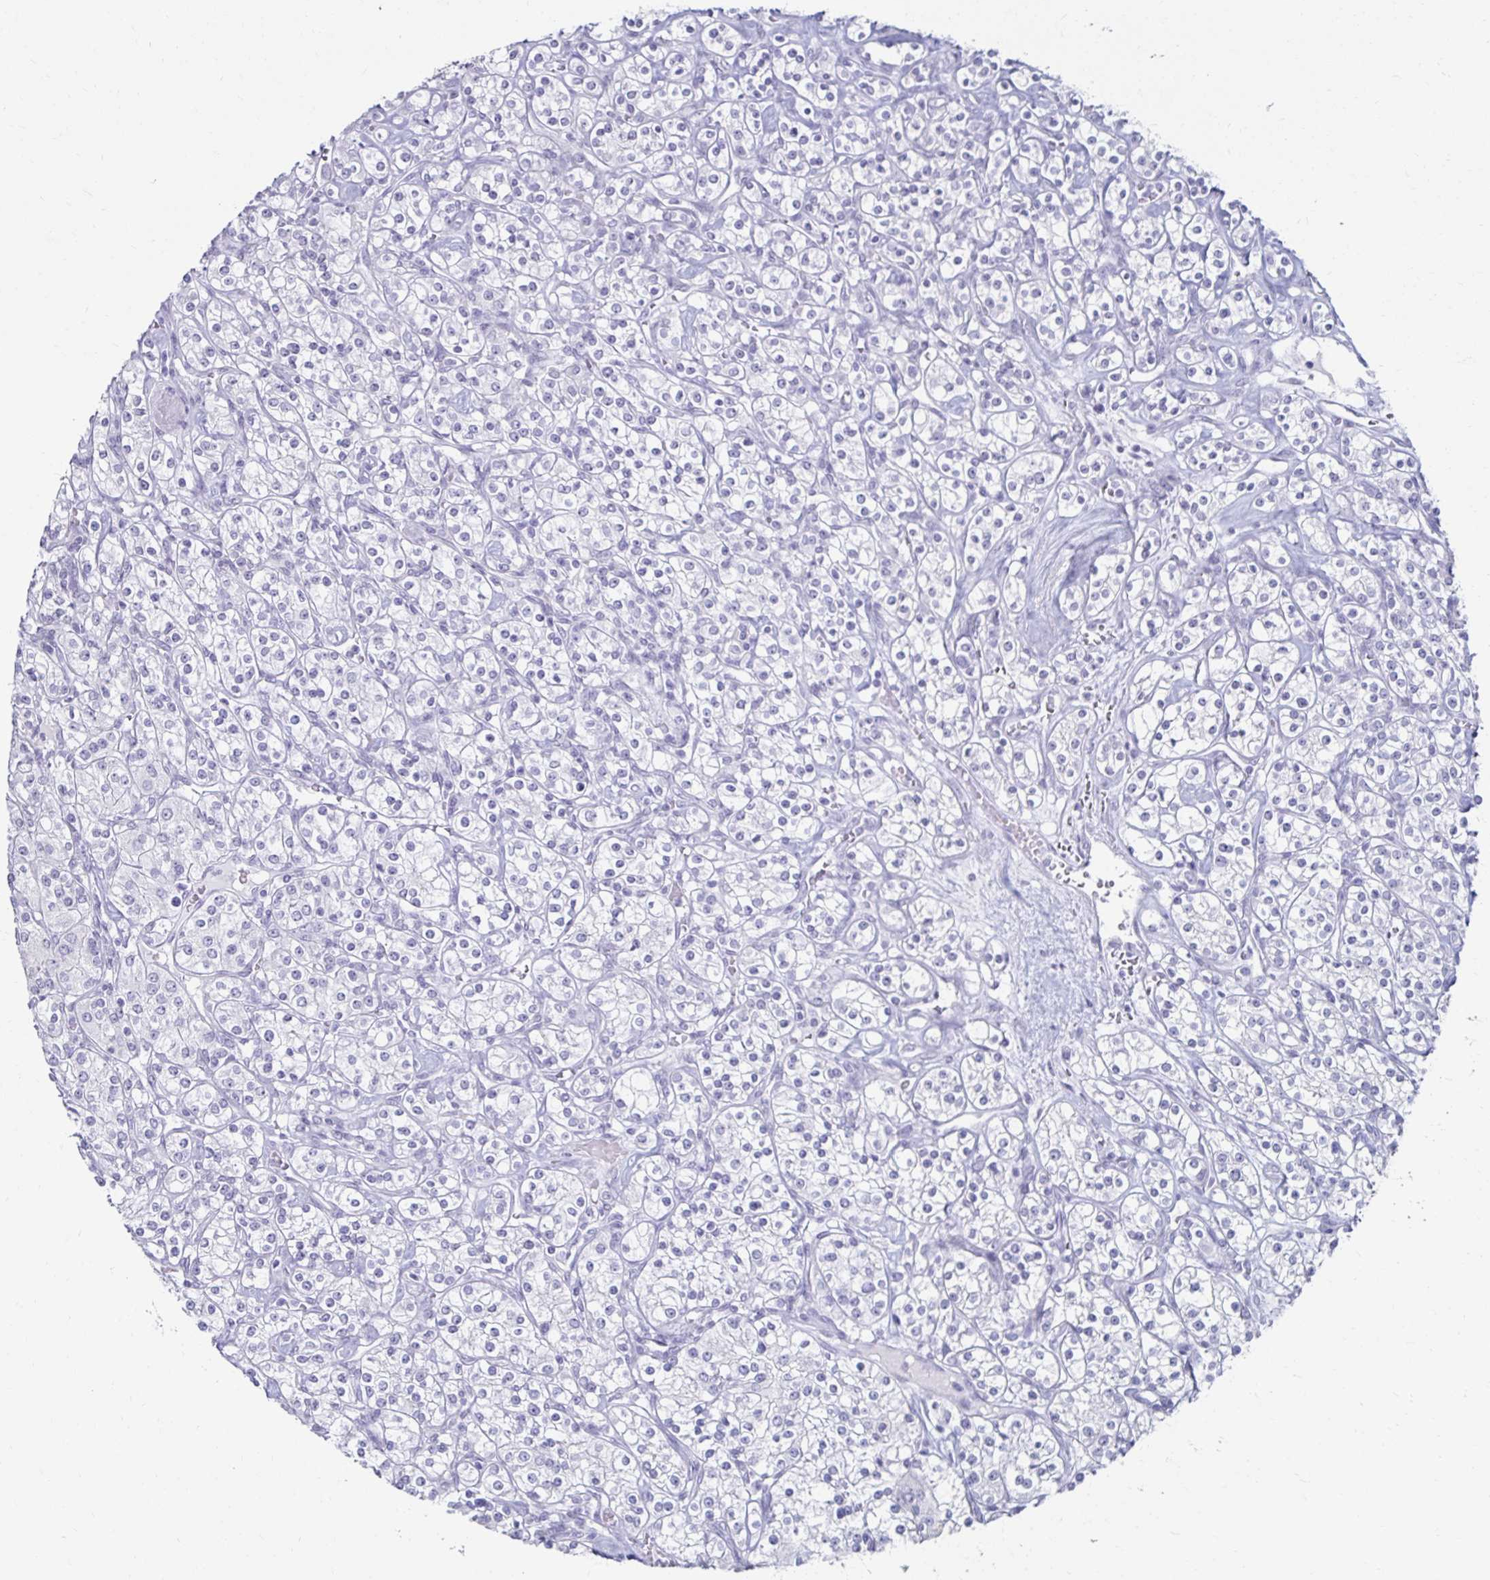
{"staining": {"intensity": "negative", "quantity": "none", "location": "none"}, "tissue": "renal cancer", "cell_type": "Tumor cells", "image_type": "cancer", "snomed": [{"axis": "morphology", "description": "Adenocarcinoma, NOS"}, {"axis": "topography", "description": "Kidney"}], "caption": "This is an immunohistochemistry histopathology image of renal cancer (adenocarcinoma). There is no expression in tumor cells.", "gene": "TOMM34", "patient": {"sex": "male", "age": 77}}